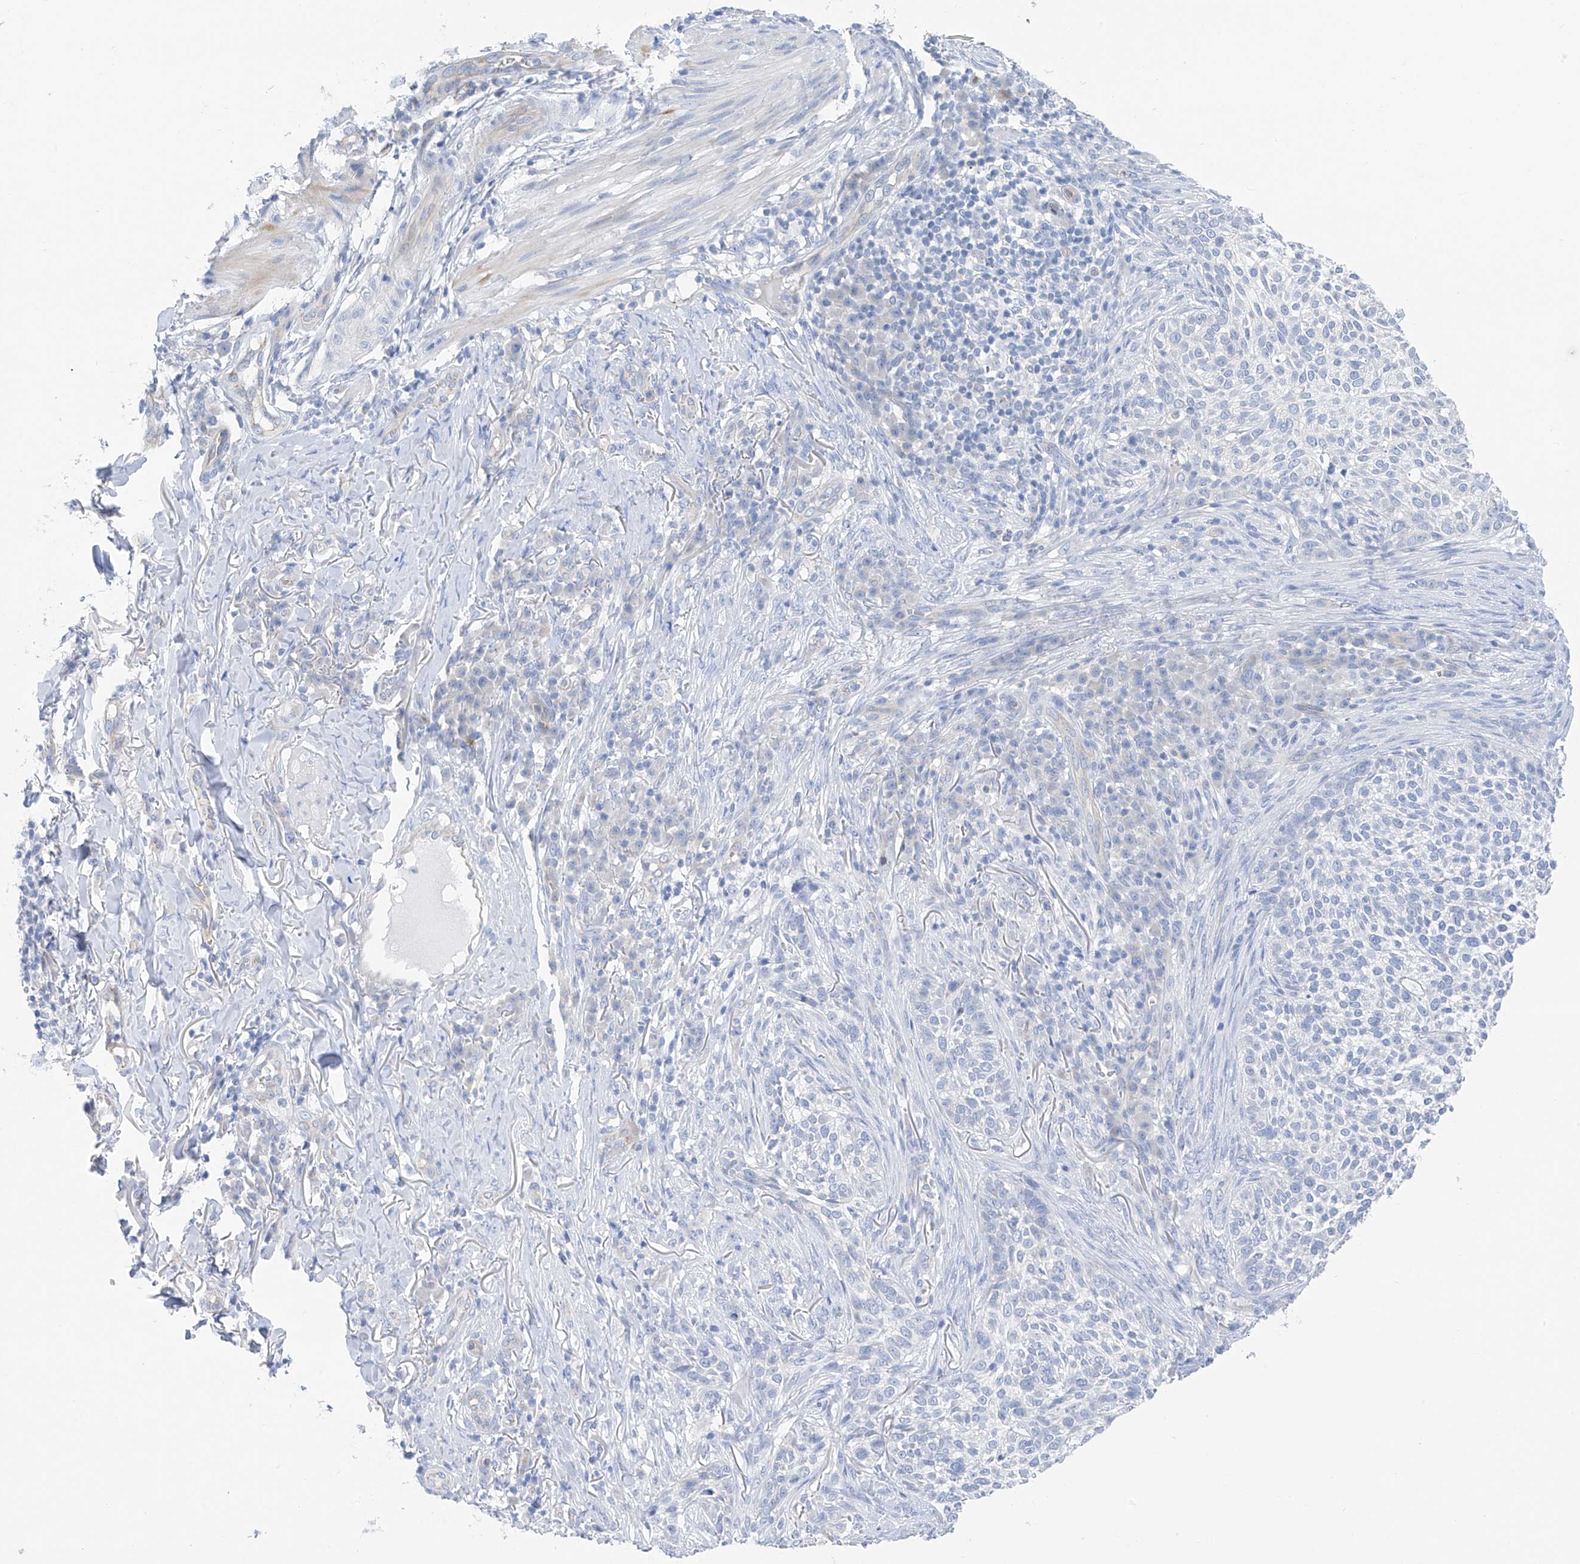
{"staining": {"intensity": "negative", "quantity": "none", "location": "none"}, "tissue": "skin cancer", "cell_type": "Tumor cells", "image_type": "cancer", "snomed": [{"axis": "morphology", "description": "Basal cell carcinoma"}, {"axis": "topography", "description": "Skin"}], "caption": "Human skin cancer stained for a protein using IHC displays no staining in tumor cells.", "gene": "PIK3C2B", "patient": {"sex": "female", "age": 64}}